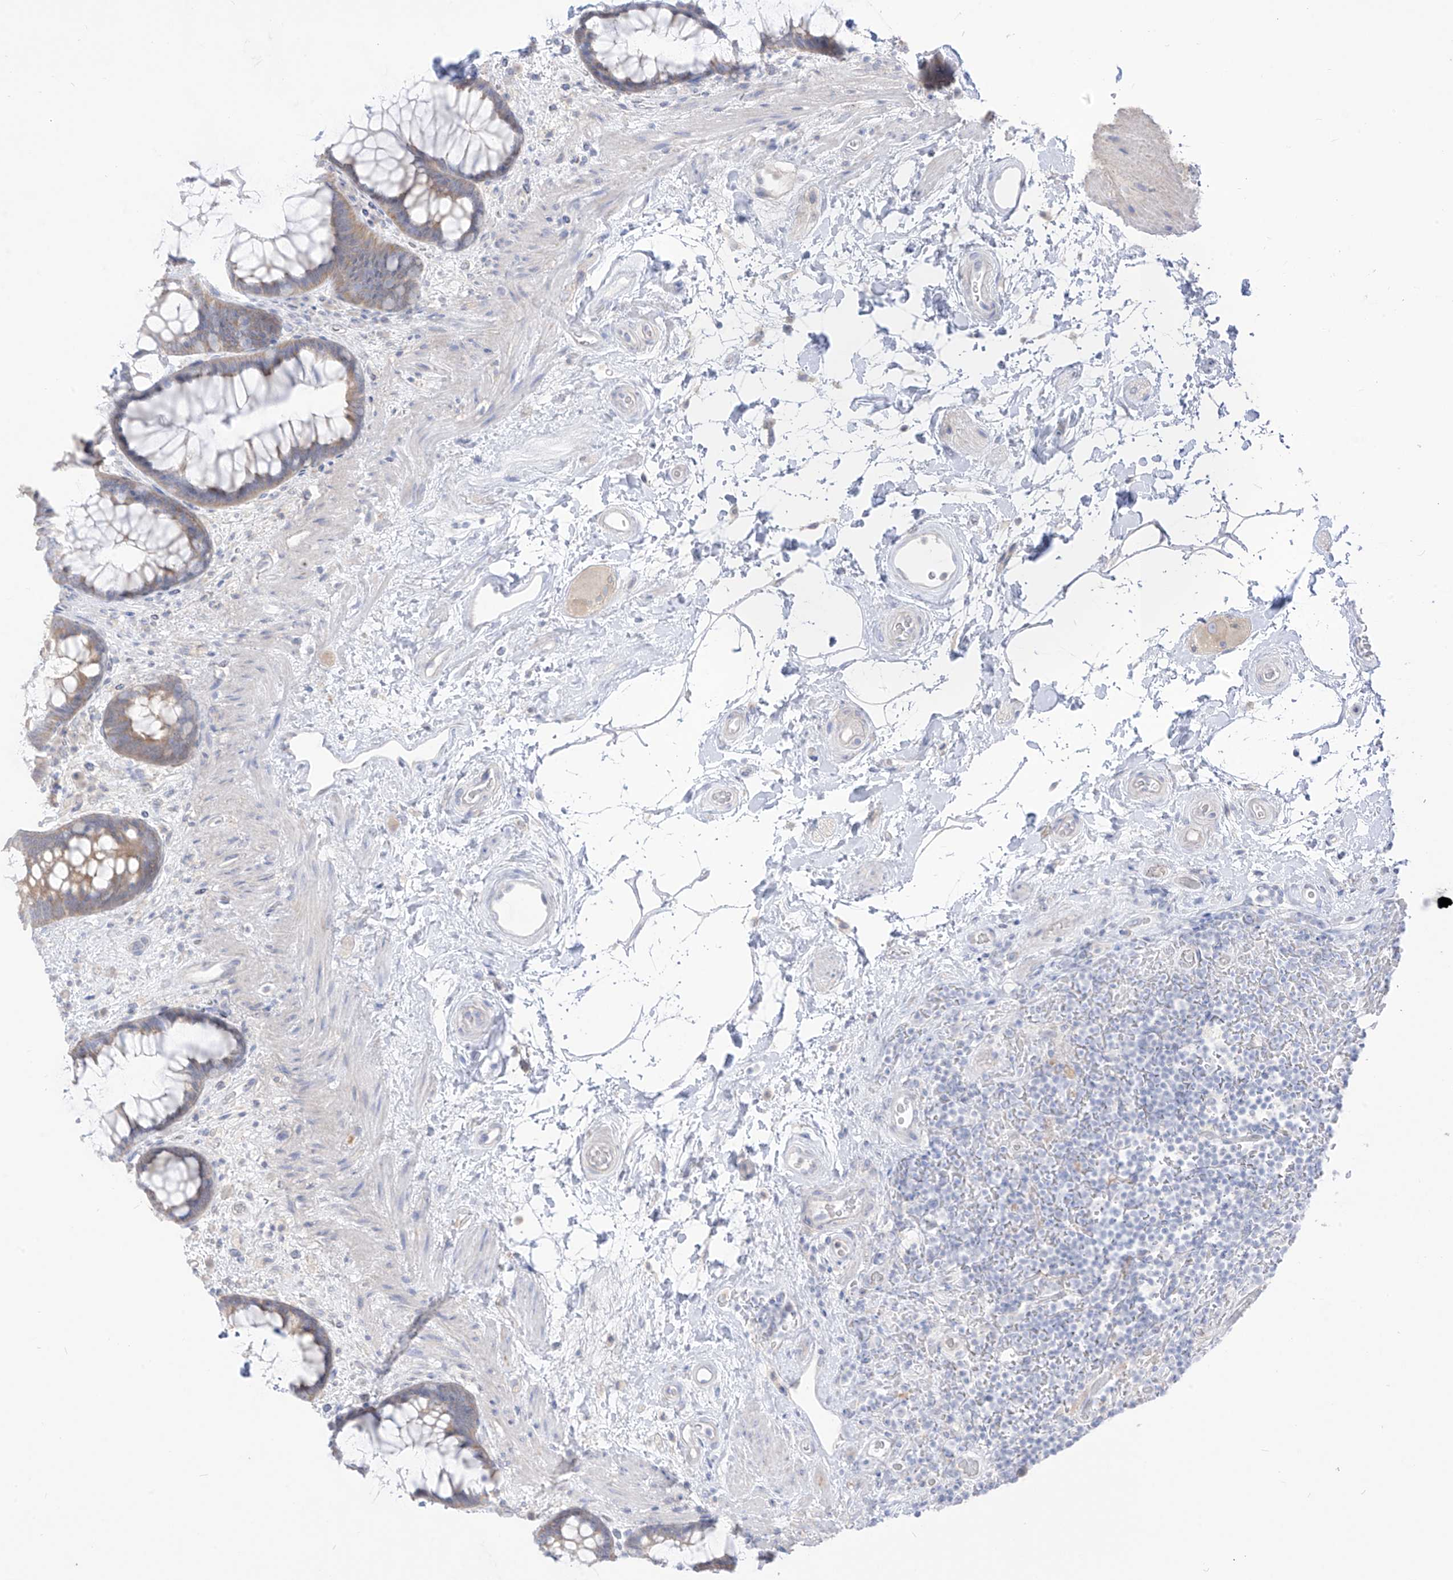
{"staining": {"intensity": "moderate", "quantity": "<25%", "location": "cytoplasmic/membranous"}, "tissue": "rectum", "cell_type": "Glandular cells", "image_type": "normal", "snomed": [{"axis": "morphology", "description": "Normal tissue, NOS"}, {"axis": "topography", "description": "Rectum"}], "caption": "Normal rectum displays moderate cytoplasmic/membranous positivity in approximately <25% of glandular cells, visualized by immunohistochemistry. The protein is shown in brown color, while the nuclei are stained blue.", "gene": "ARHGEF40", "patient": {"sex": "male", "age": 51}}